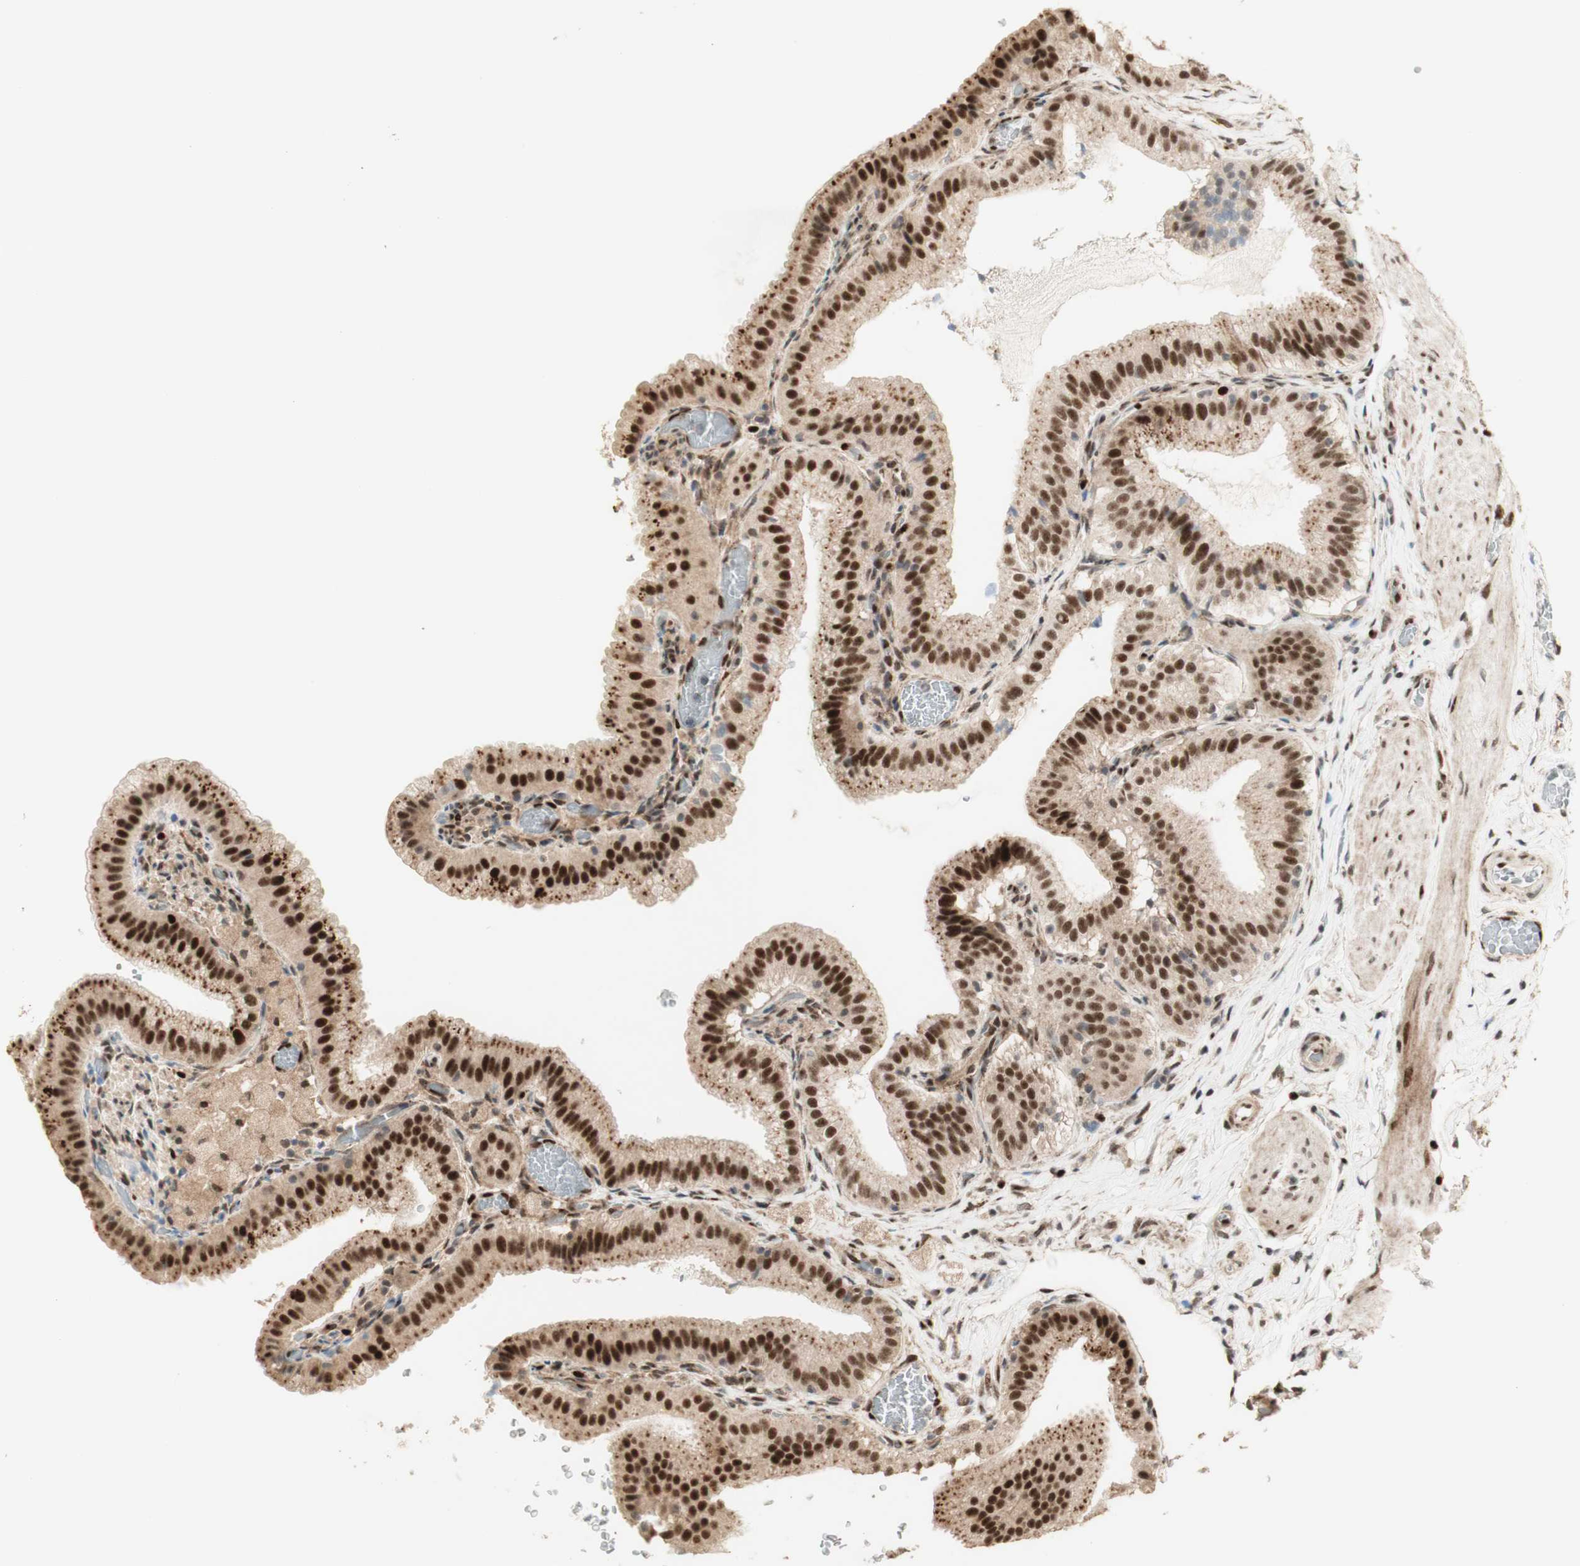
{"staining": {"intensity": "strong", "quantity": ">75%", "location": "nuclear"}, "tissue": "gallbladder", "cell_type": "Glandular cells", "image_type": "normal", "snomed": [{"axis": "morphology", "description": "Normal tissue, NOS"}, {"axis": "topography", "description": "Gallbladder"}], "caption": "IHC of normal human gallbladder exhibits high levels of strong nuclear staining in about >75% of glandular cells.", "gene": "FOXP1", "patient": {"sex": "male", "age": 54}}